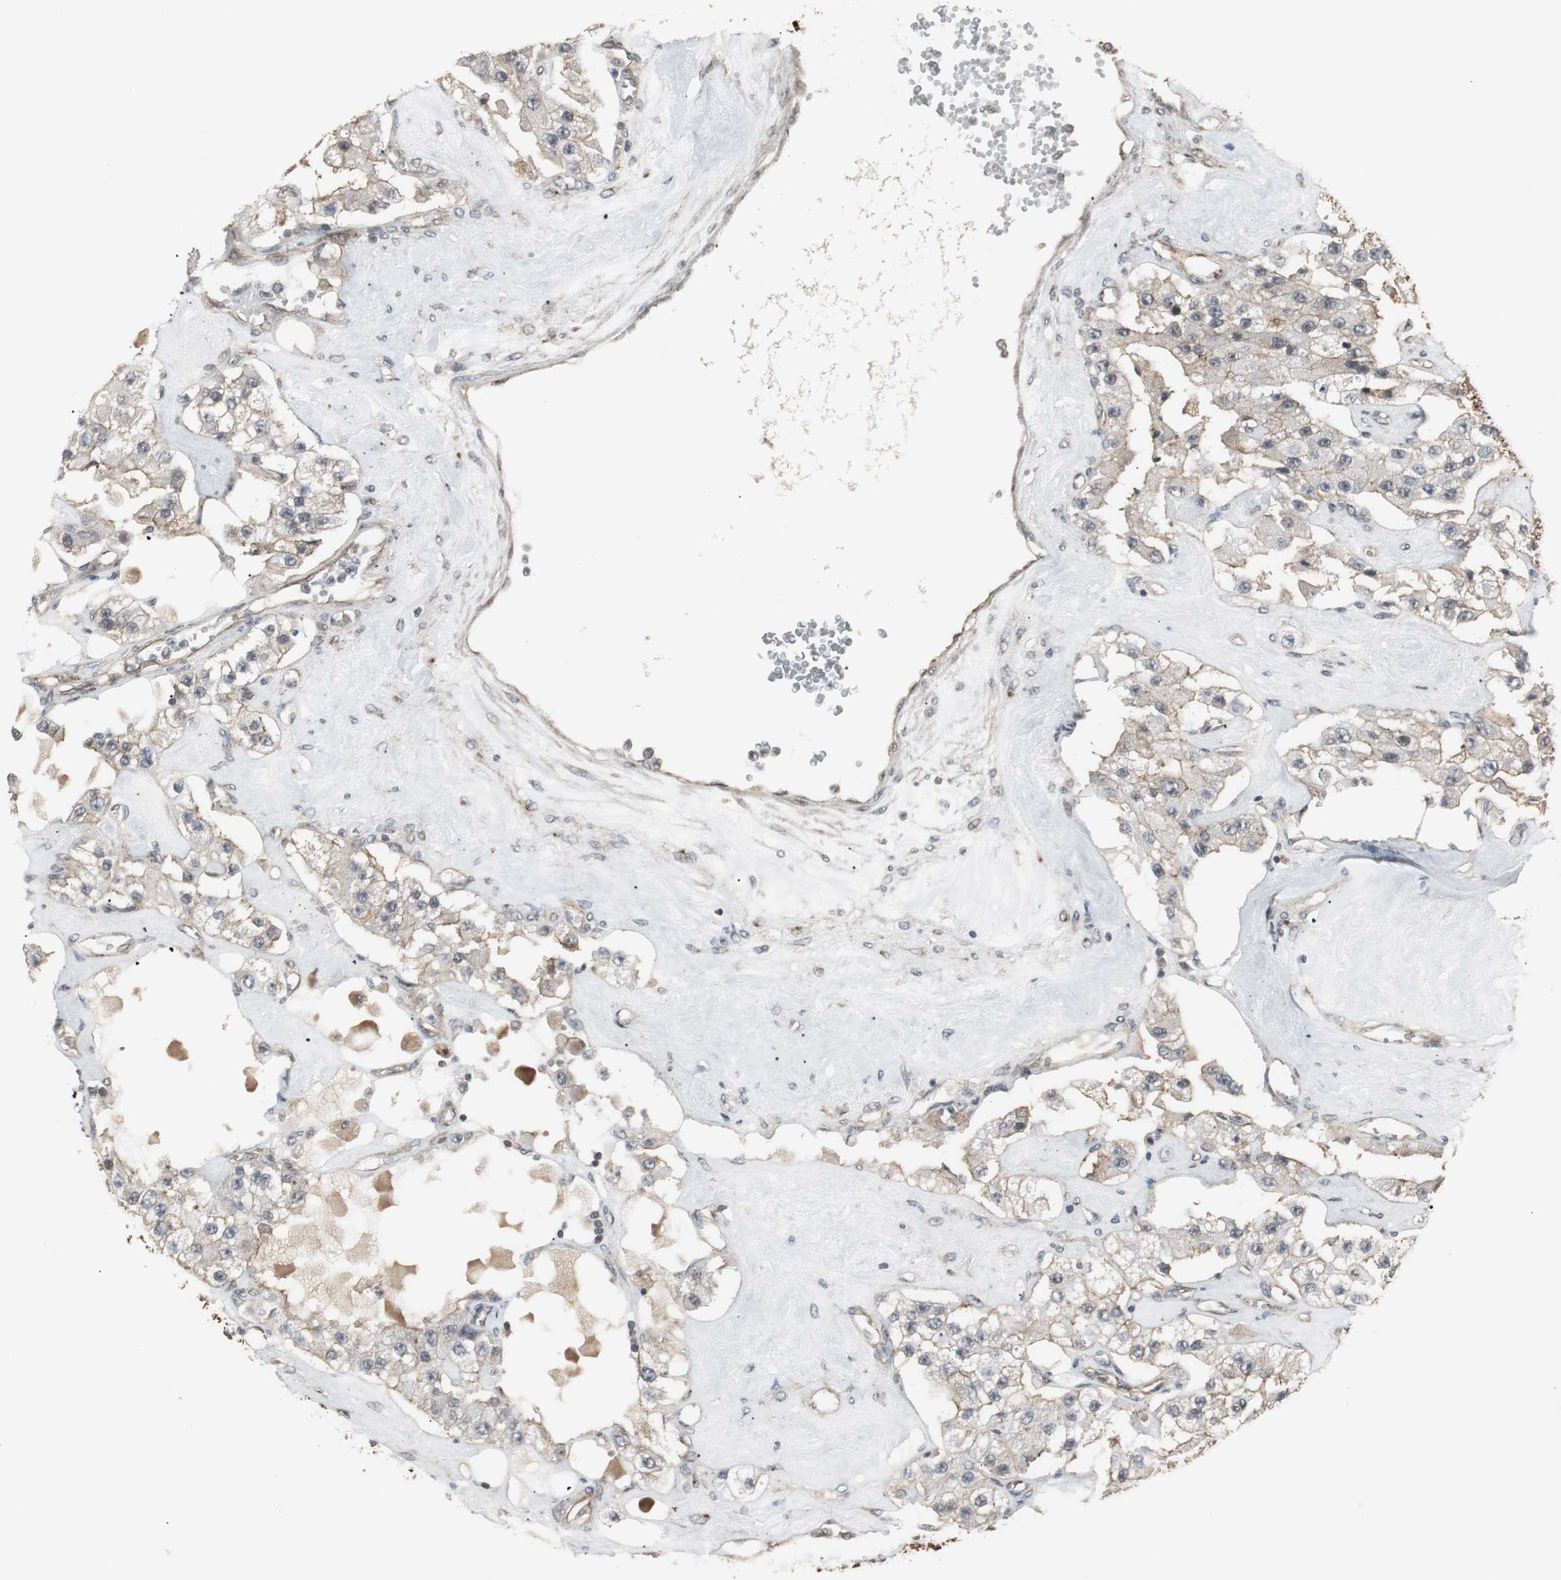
{"staining": {"intensity": "moderate", "quantity": "25%-75%", "location": "cytoplasmic/membranous"}, "tissue": "carcinoid", "cell_type": "Tumor cells", "image_type": "cancer", "snomed": [{"axis": "morphology", "description": "Carcinoid, malignant, NOS"}, {"axis": "topography", "description": "Pancreas"}], "caption": "IHC staining of carcinoid, which demonstrates medium levels of moderate cytoplasmic/membranous staining in approximately 25%-75% of tumor cells indicating moderate cytoplasmic/membranous protein positivity. The staining was performed using DAB (3,3'-diaminobenzidine) (brown) for protein detection and nuclei were counterstained in hematoxylin (blue).", "gene": "ATP2B2", "patient": {"sex": "male", "age": 41}}